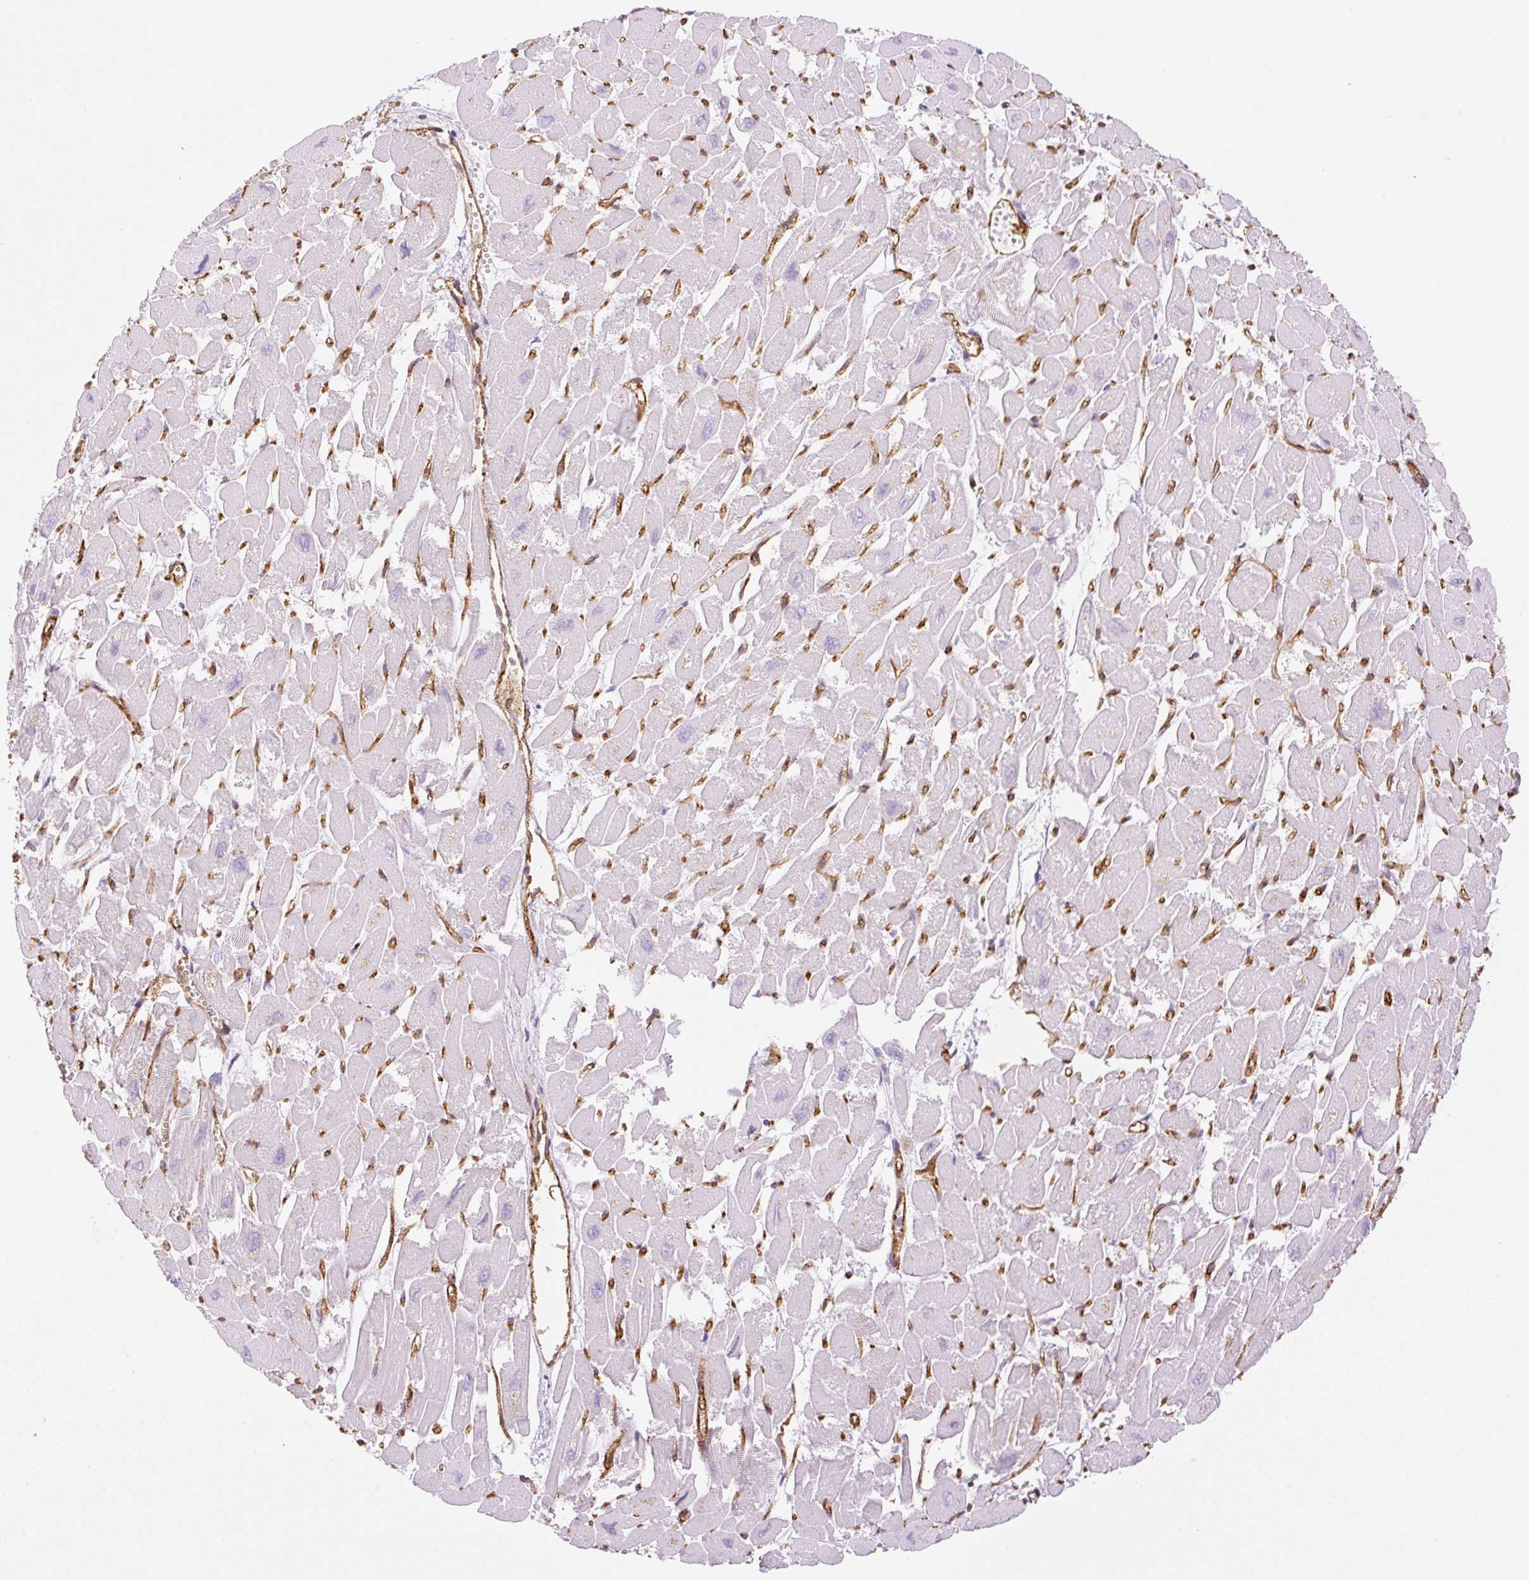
{"staining": {"intensity": "weak", "quantity": "25%-75%", "location": "cytoplasmic/membranous"}, "tissue": "heart muscle", "cell_type": "Cardiomyocytes", "image_type": "normal", "snomed": [{"axis": "morphology", "description": "Normal tissue, NOS"}, {"axis": "topography", "description": "Heart"}], "caption": "Immunohistochemical staining of unremarkable heart muscle demonstrates weak cytoplasmic/membranous protein staining in approximately 25%-75% of cardiomyocytes.", "gene": "EHD1", "patient": {"sex": "male", "age": 54}}